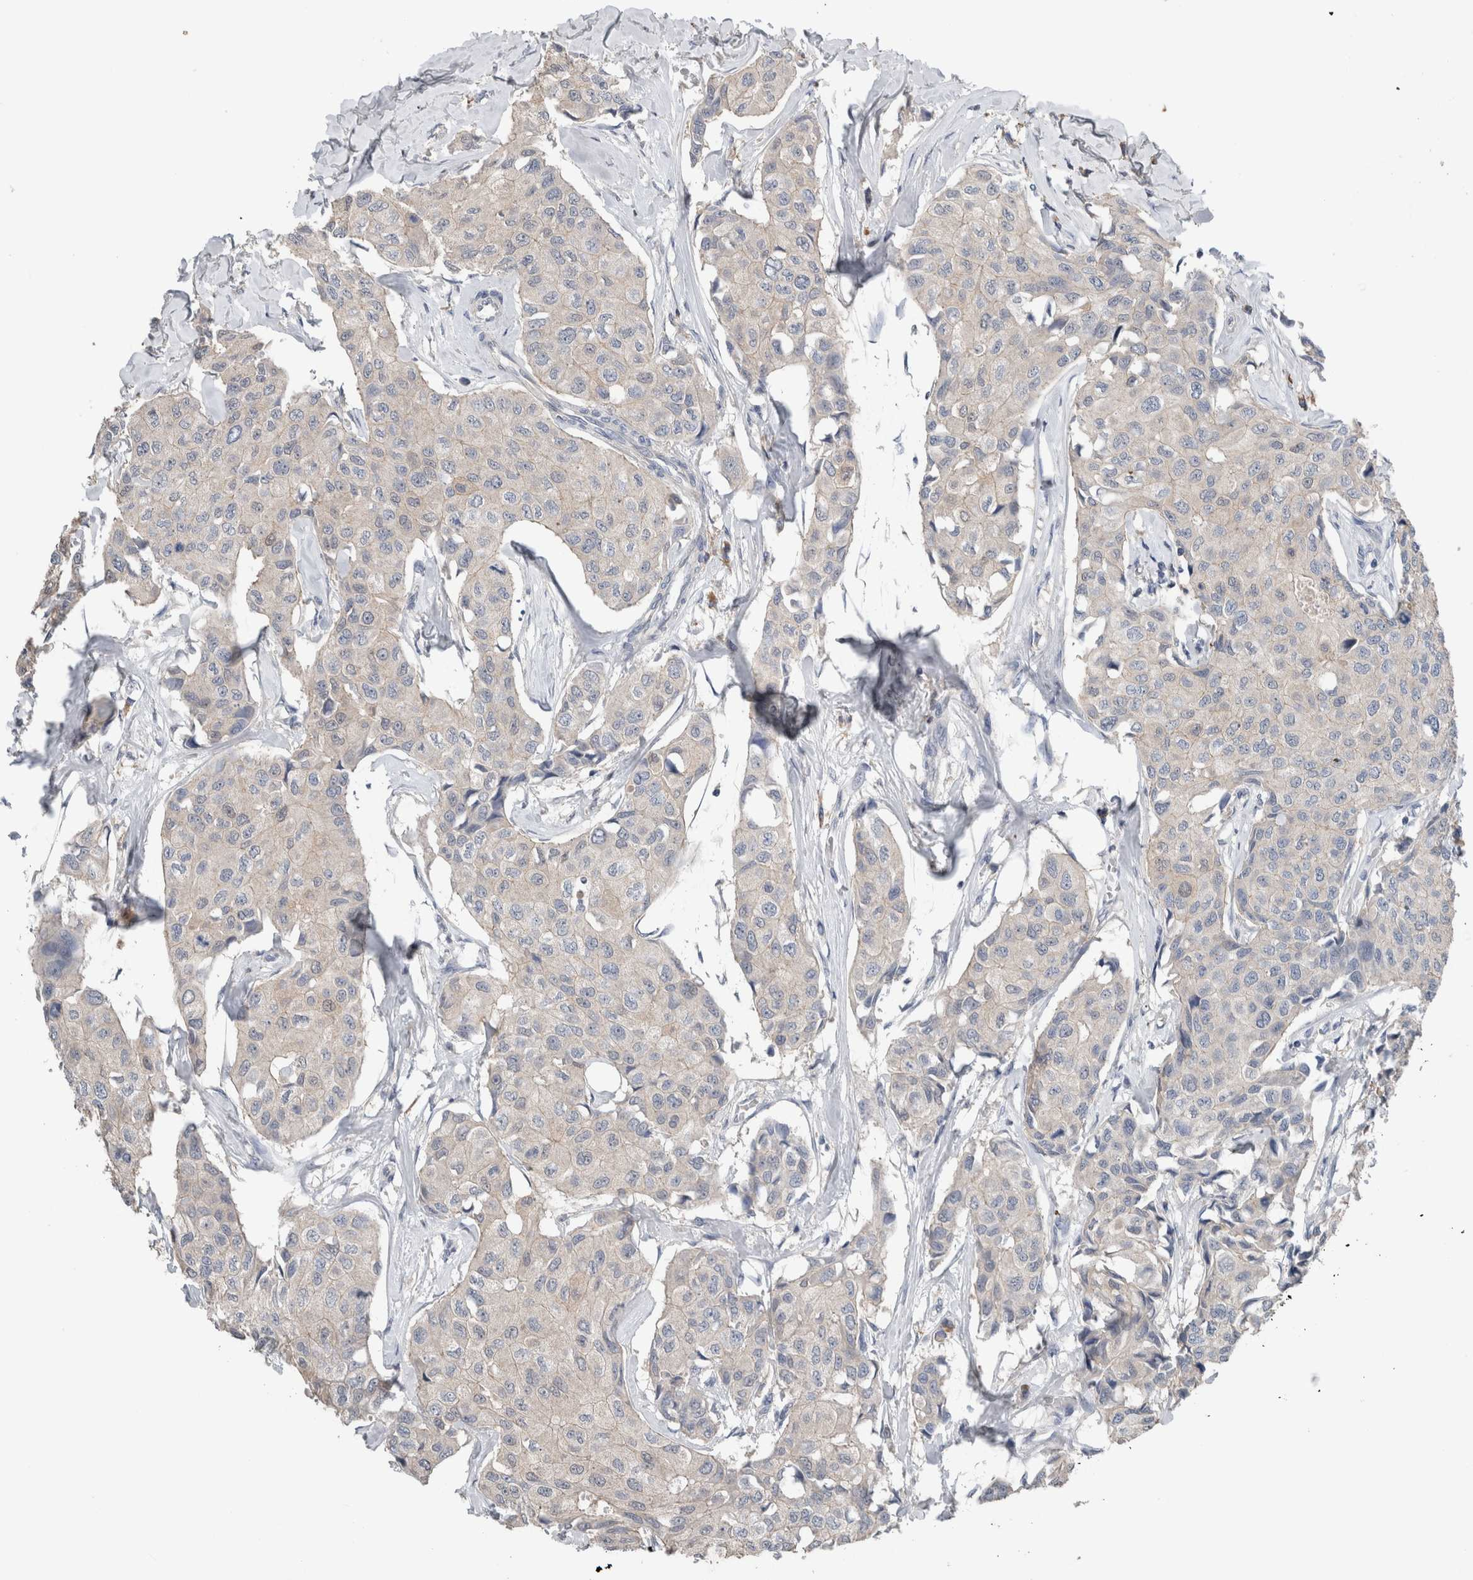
{"staining": {"intensity": "negative", "quantity": "none", "location": "none"}, "tissue": "breast cancer", "cell_type": "Tumor cells", "image_type": "cancer", "snomed": [{"axis": "morphology", "description": "Duct carcinoma"}, {"axis": "topography", "description": "Breast"}], "caption": "Immunohistochemistry photomicrograph of neoplastic tissue: breast cancer (infiltrating ductal carcinoma) stained with DAB (3,3'-diaminobenzidine) displays no significant protein positivity in tumor cells.", "gene": "CRNN", "patient": {"sex": "female", "age": 80}}